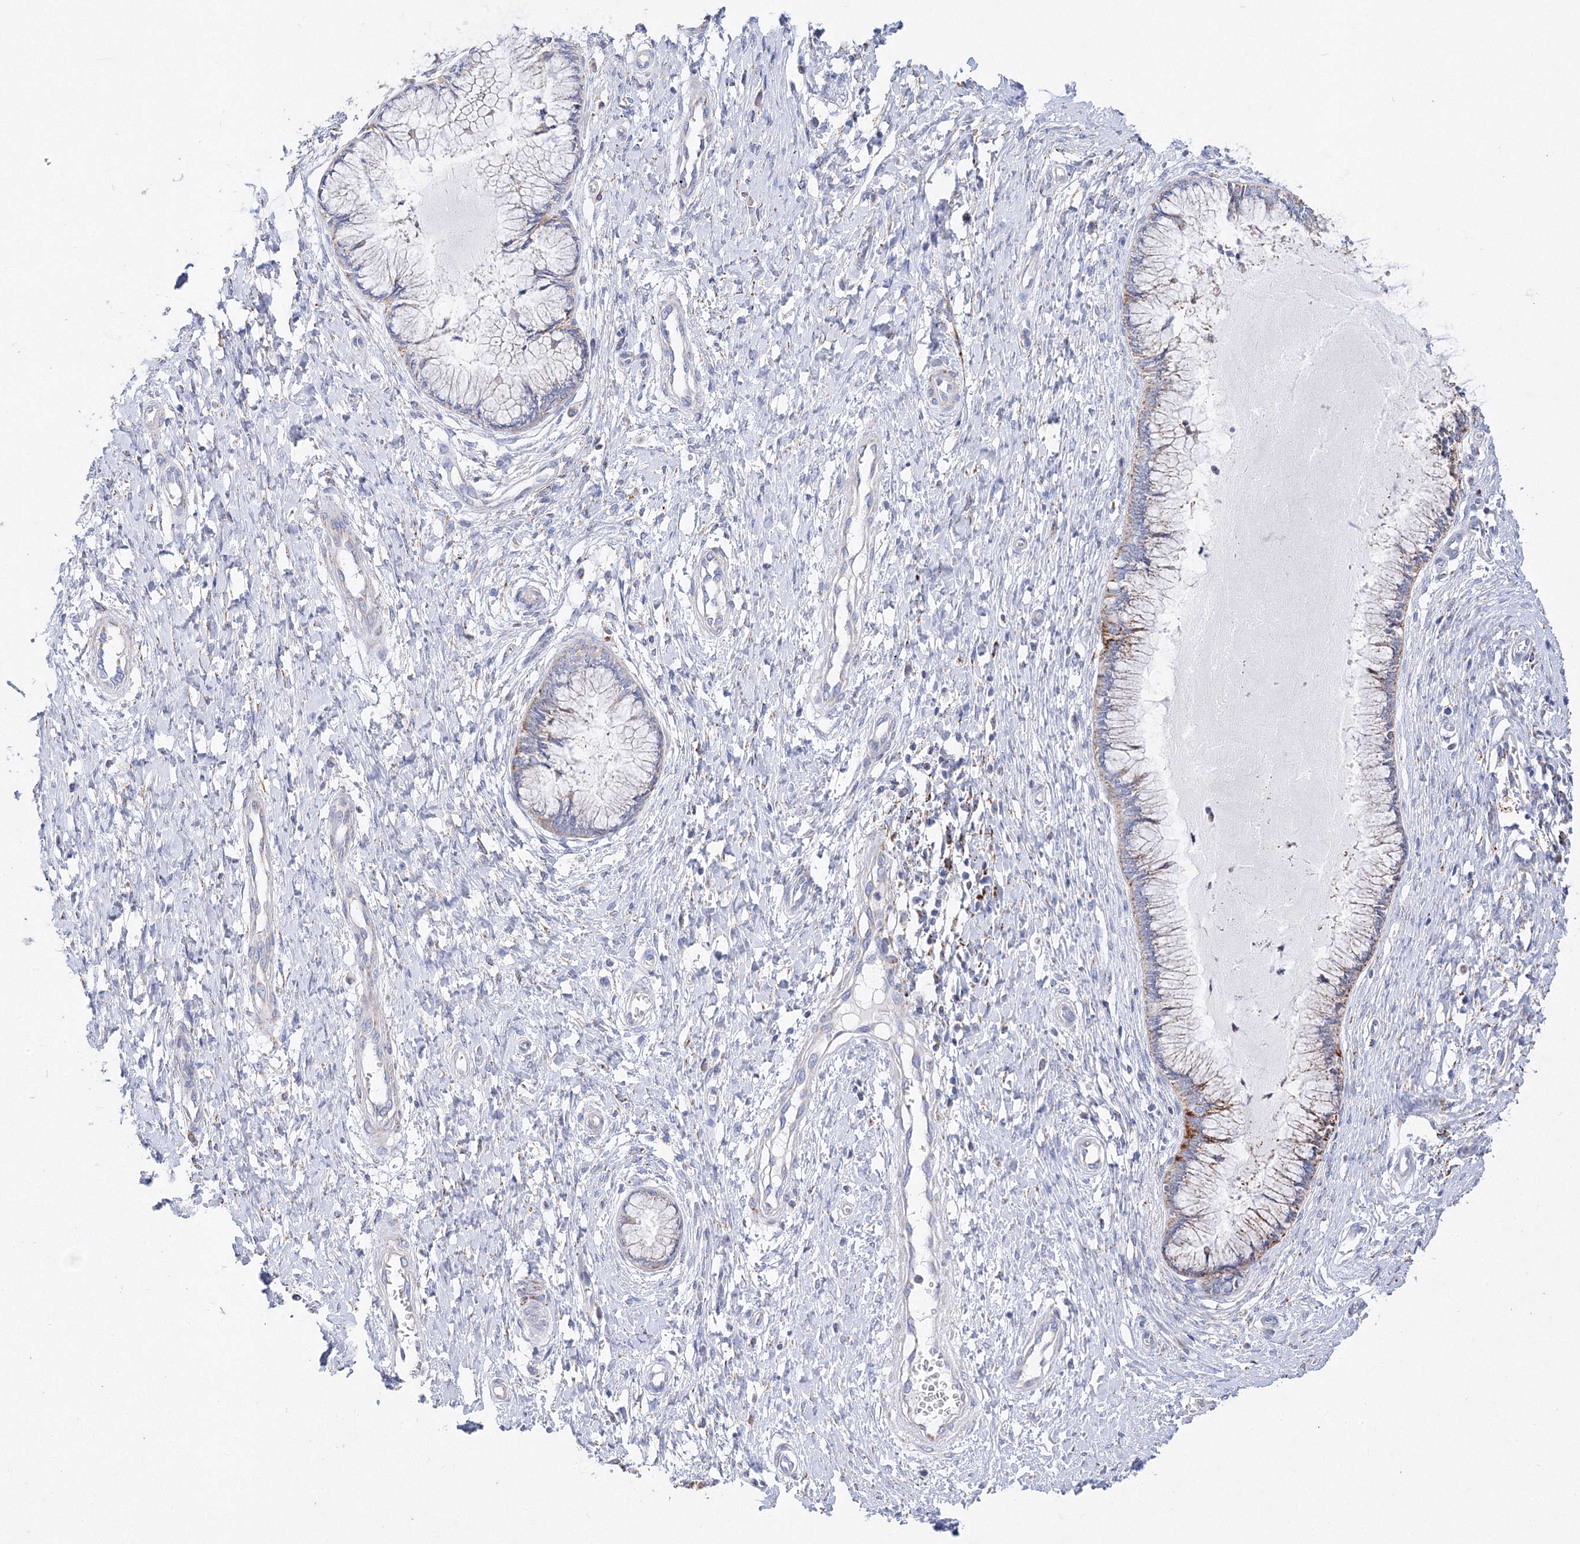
{"staining": {"intensity": "weak", "quantity": "<25%", "location": "cytoplasmic/membranous"}, "tissue": "cervix", "cell_type": "Glandular cells", "image_type": "normal", "snomed": [{"axis": "morphology", "description": "Normal tissue, NOS"}, {"axis": "topography", "description": "Cervix"}], "caption": "Cervix stained for a protein using immunohistochemistry demonstrates no expression glandular cells.", "gene": "MERTK", "patient": {"sex": "female", "age": 55}}